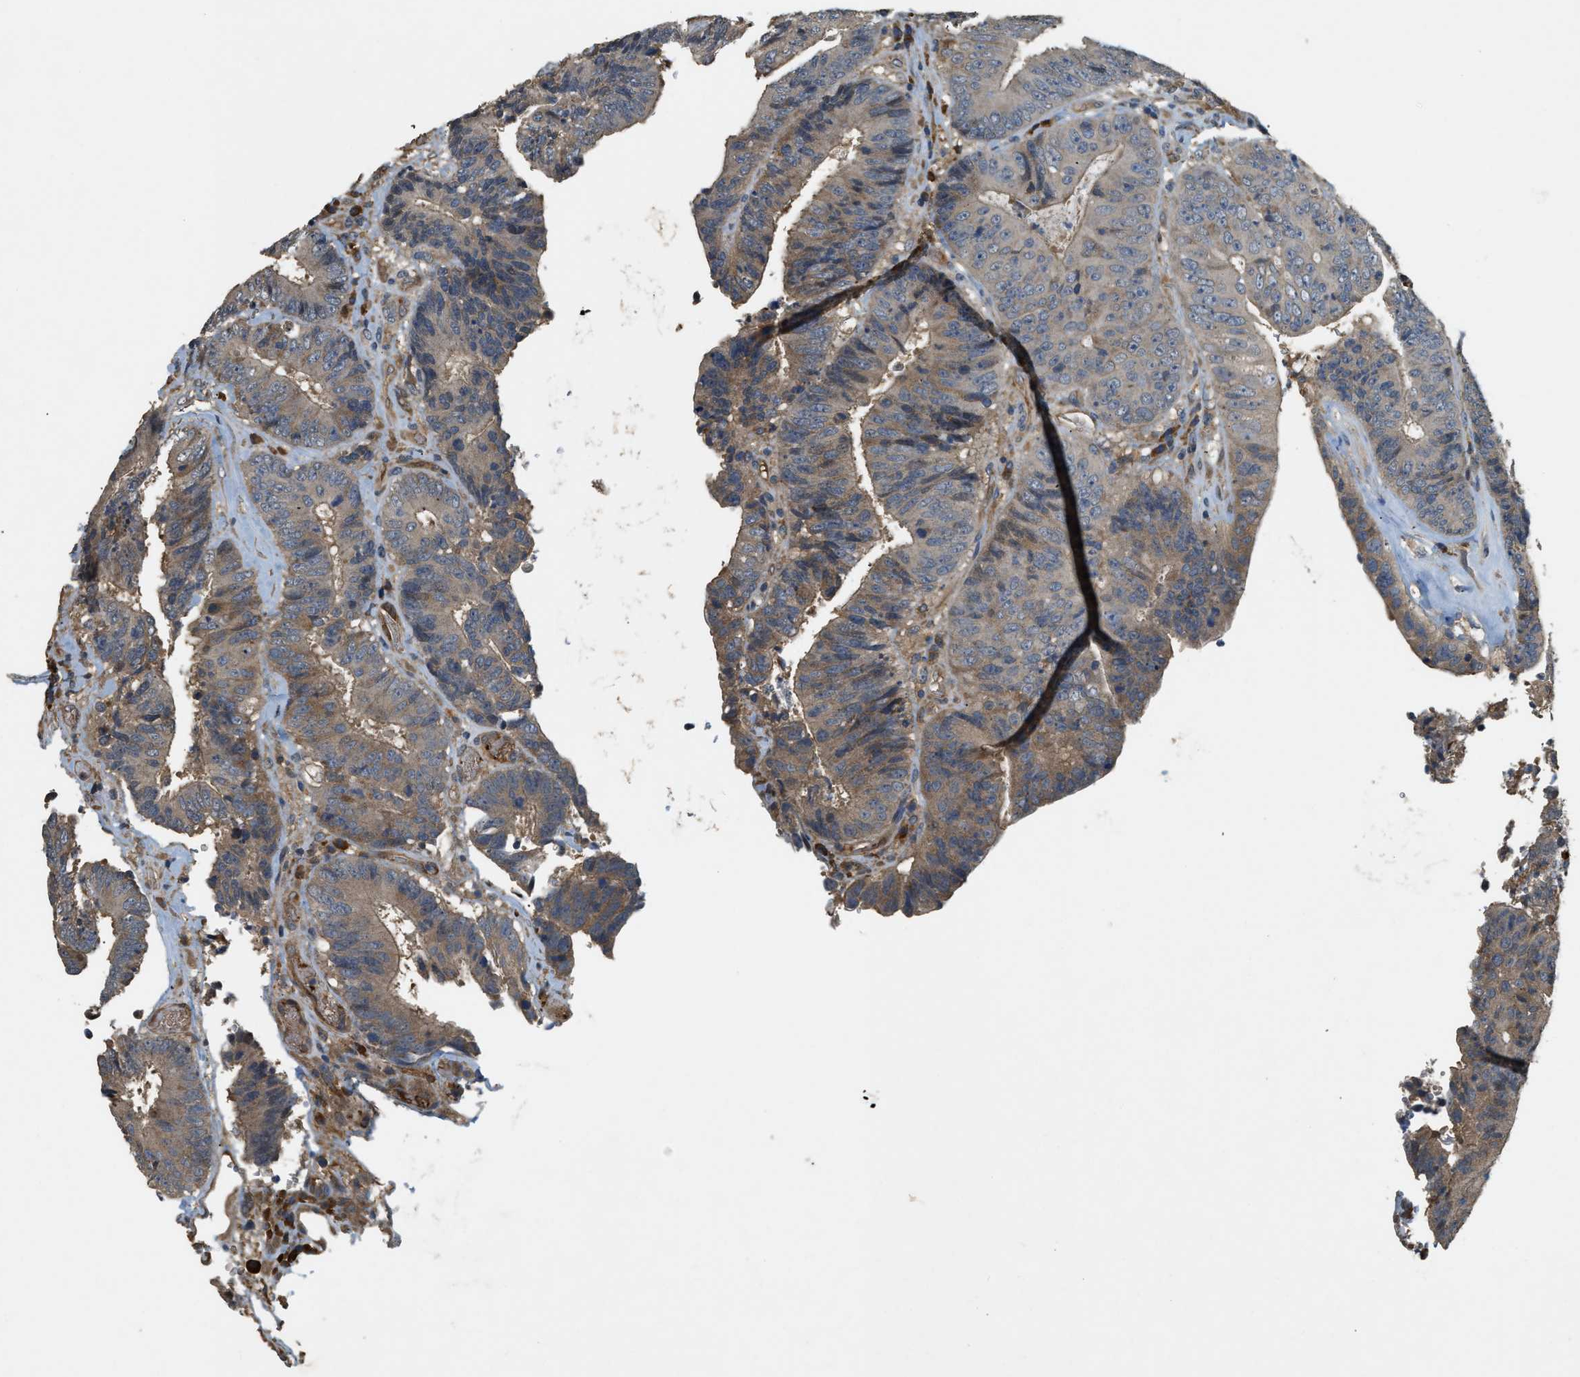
{"staining": {"intensity": "moderate", "quantity": "25%-75%", "location": "cytoplasmic/membranous"}, "tissue": "colorectal cancer", "cell_type": "Tumor cells", "image_type": "cancer", "snomed": [{"axis": "morphology", "description": "Adenocarcinoma, NOS"}, {"axis": "topography", "description": "Rectum"}], "caption": "Colorectal cancer stained for a protein reveals moderate cytoplasmic/membranous positivity in tumor cells.", "gene": "CFLAR", "patient": {"sex": "male", "age": 72}}